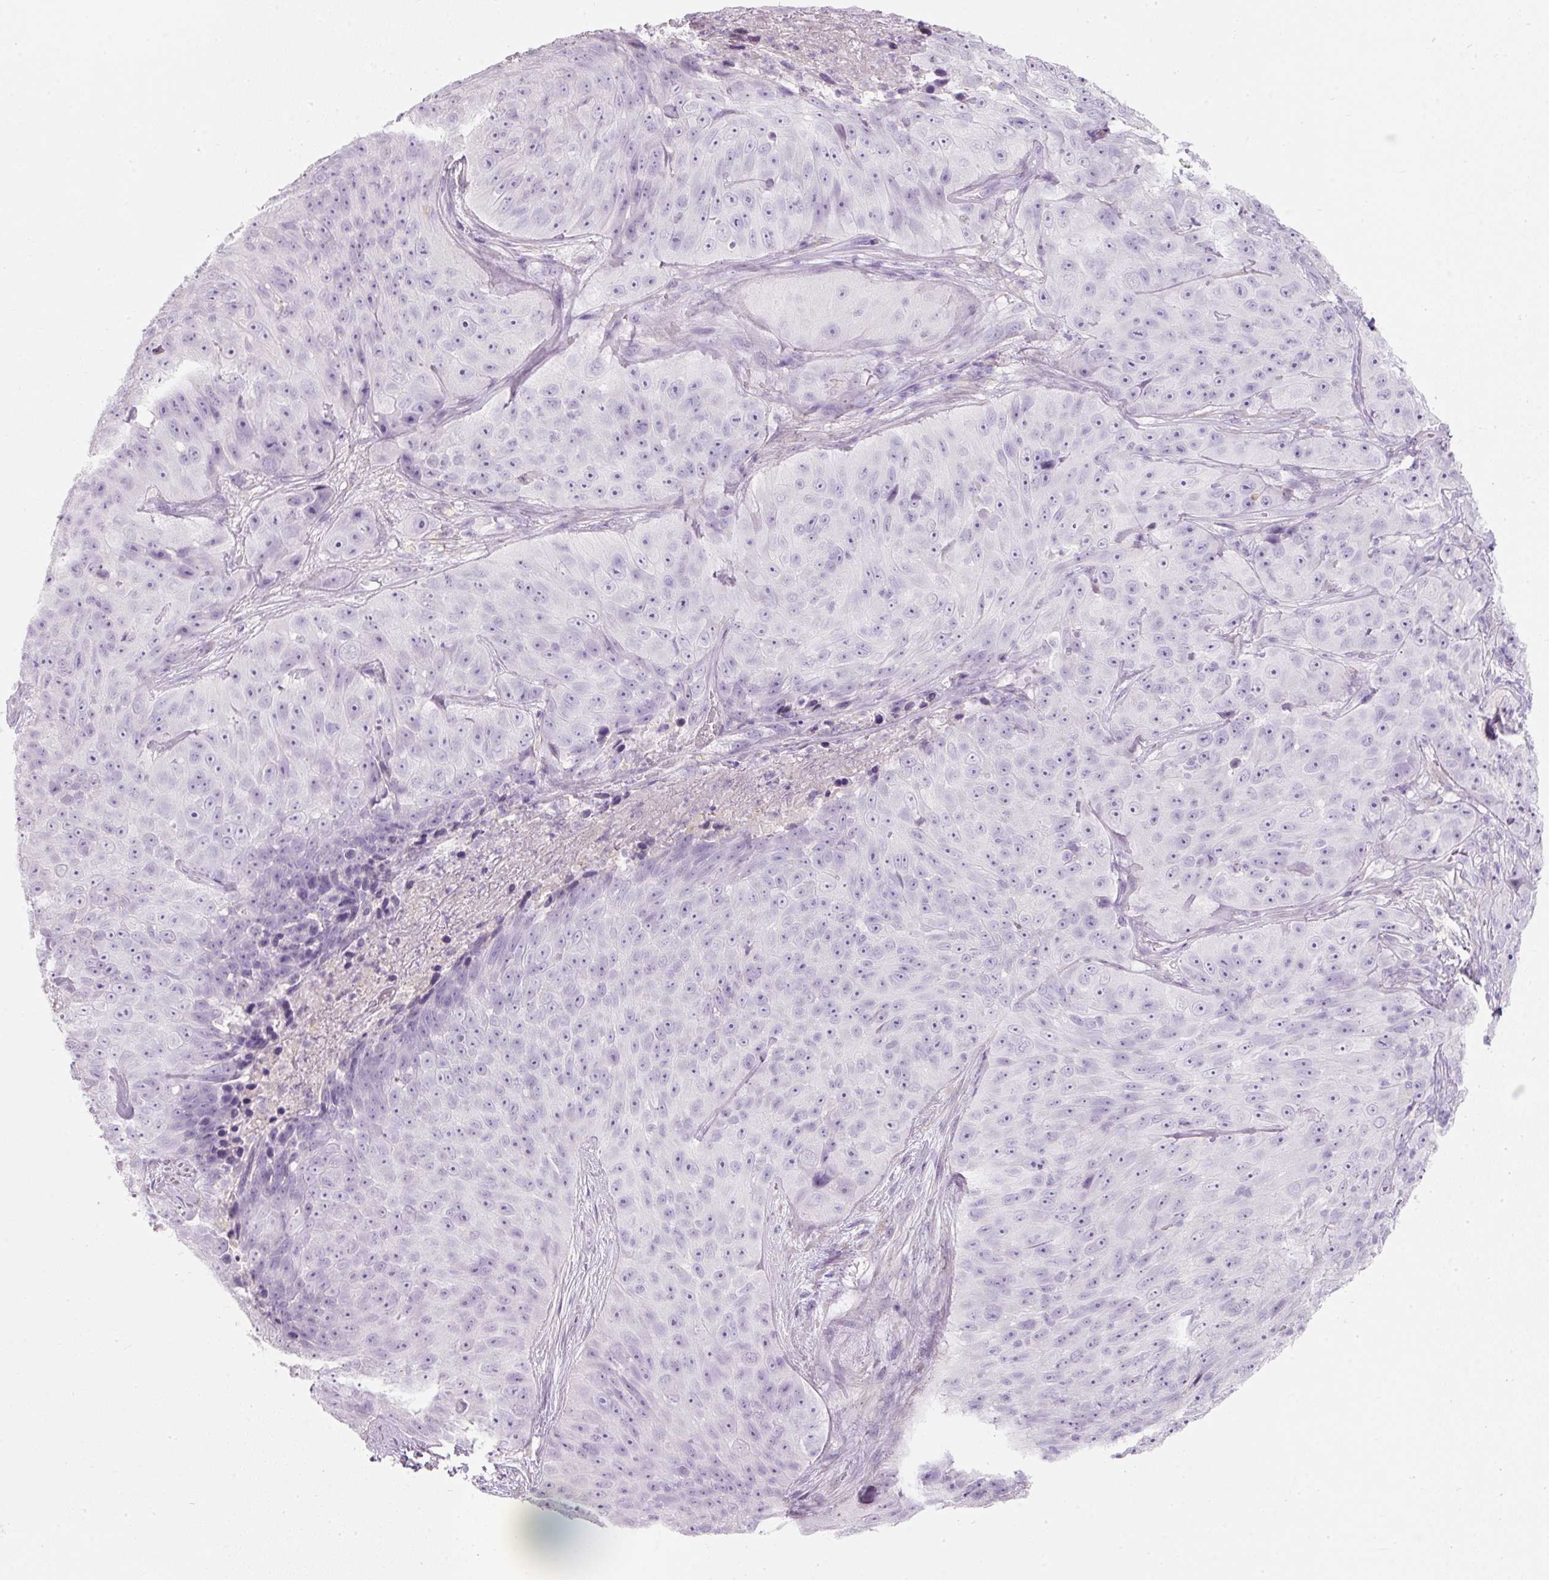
{"staining": {"intensity": "negative", "quantity": "none", "location": "none"}, "tissue": "skin cancer", "cell_type": "Tumor cells", "image_type": "cancer", "snomed": [{"axis": "morphology", "description": "Squamous cell carcinoma, NOS"}, {"axis": "topography", "description": "Skin"}], "caption": "An image of skin cancer (squamous cell carcinoma) stained for a protein reveals no brown staining in tumor cells.", "gene": "DNM1", "patient": {"sex": "female", "age": 87}}